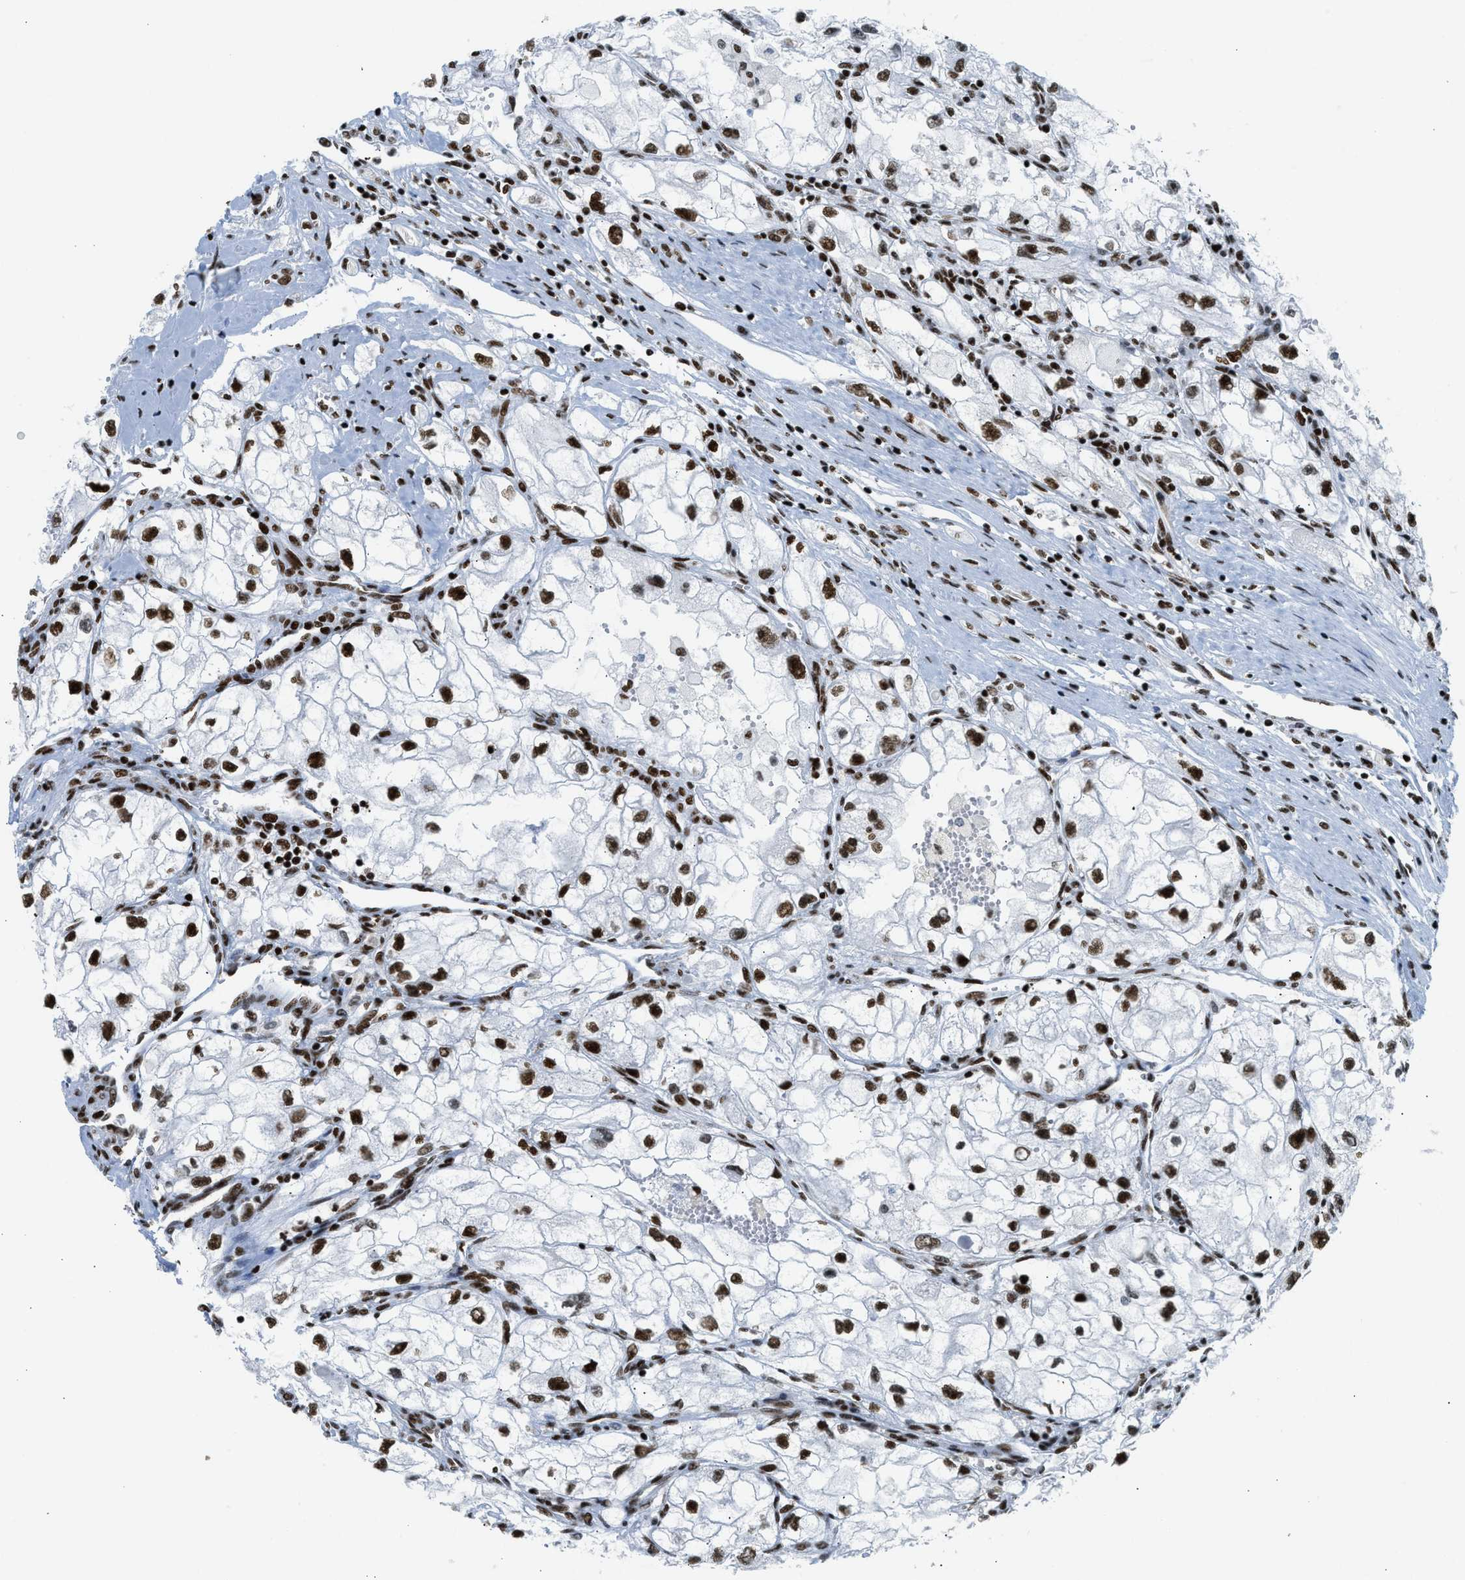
{"staining": {"intensity": "strong", "quantity": ">75%", "location": "nuclear"}, "tissue": "renal cancer", "cell_type": "Tumor cells", "image_type": "cancer", "snomed": [{"axis": "morphology", "description": "Adenocarcinoma, NOS"}, {"axis": "topography", "description": "Kidney"}], "caption": "This micrograph reveals renal cancer (adenocarcinoma) stained with immunohistochemistry (IHC) to label a protein in brown. The nuclear of tumor cells show strong positivity for the protein. Nuclei are counter-stained blue.", "gene": "PIF1", "patient": {"sex": "female", "age": 70}}